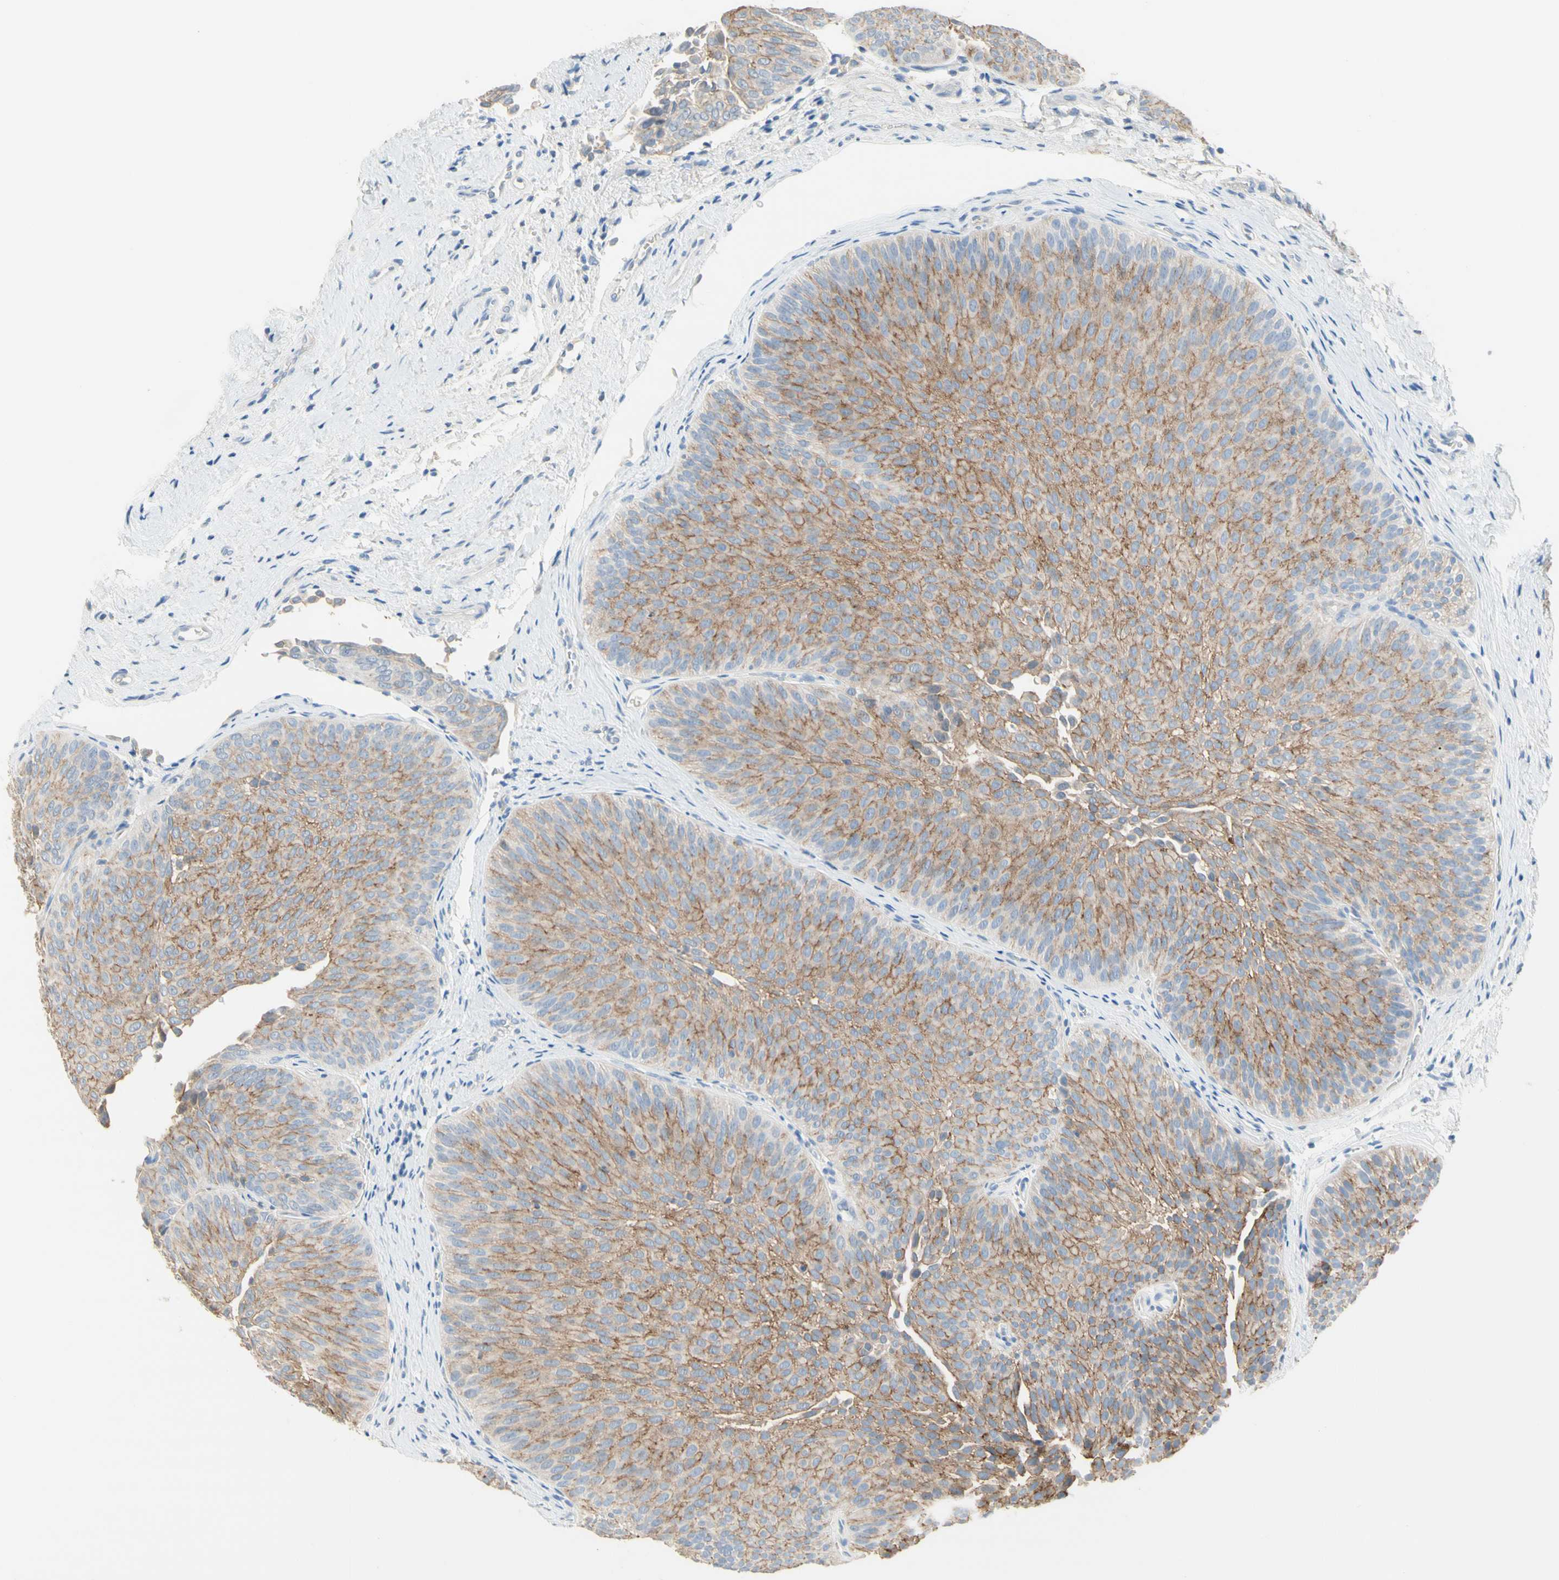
{"staining": {"intensity": "moderate", "quantity": ">75%", "location": "cytoplasmic/membranous"}, "tissue": "urothelial cancer", "cell_type": "Tumor cells", "image_type": "cancer", "snomed": [{"axis": "morphology", "description": "Urothelial carcinoma, Low grade"}, {"axis": "topography", "description": "Urinary bladder"}], "caption": "Moderate cytoplasmic/membranous expression is identified in about >75% of tumor cells in low-grade urothelial carcinoma.", "gene": "NECTIN4", "patient": {"sex": "female", "age": 60}}